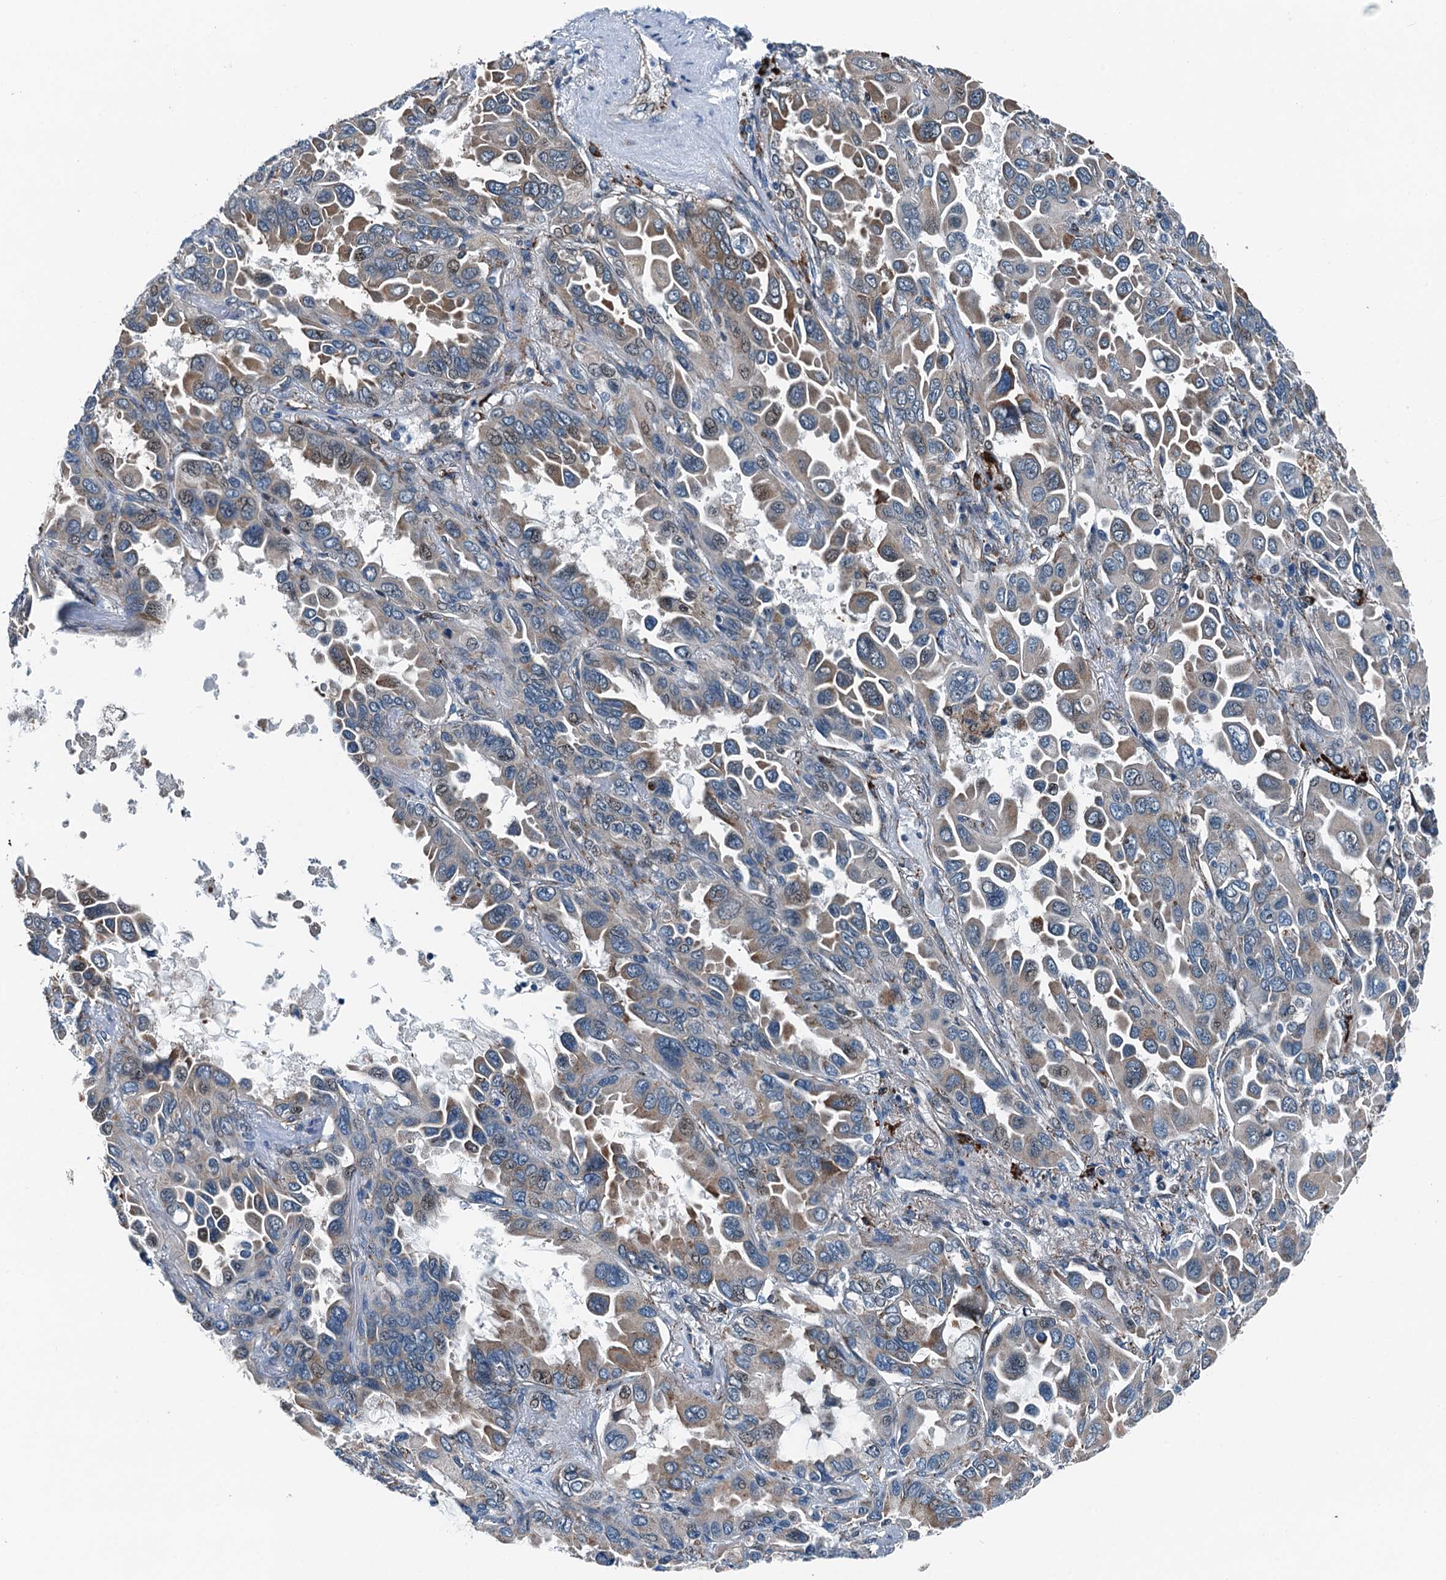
{"staining": {"intensity": "moderate", "quantity": "<25%", "location": "cytoplasmic/membranous"}, "tissue": "lung cancer", "cell_type": "Tumor cells", "image_type": "cancer", "snomed": [{"axis": "morphology", "description": "Adenocarcinoma, NOS"}, {"axis": "topography", "description": "Lung"}], "caption": "This is a photomicrograph of IHC staining of lung cancer, which shows moderate positivity in the cytoplasmic/membranous of tumor cells.", "gene": "TAMALIN", "patient": {"sex": "male", "age": 64}}